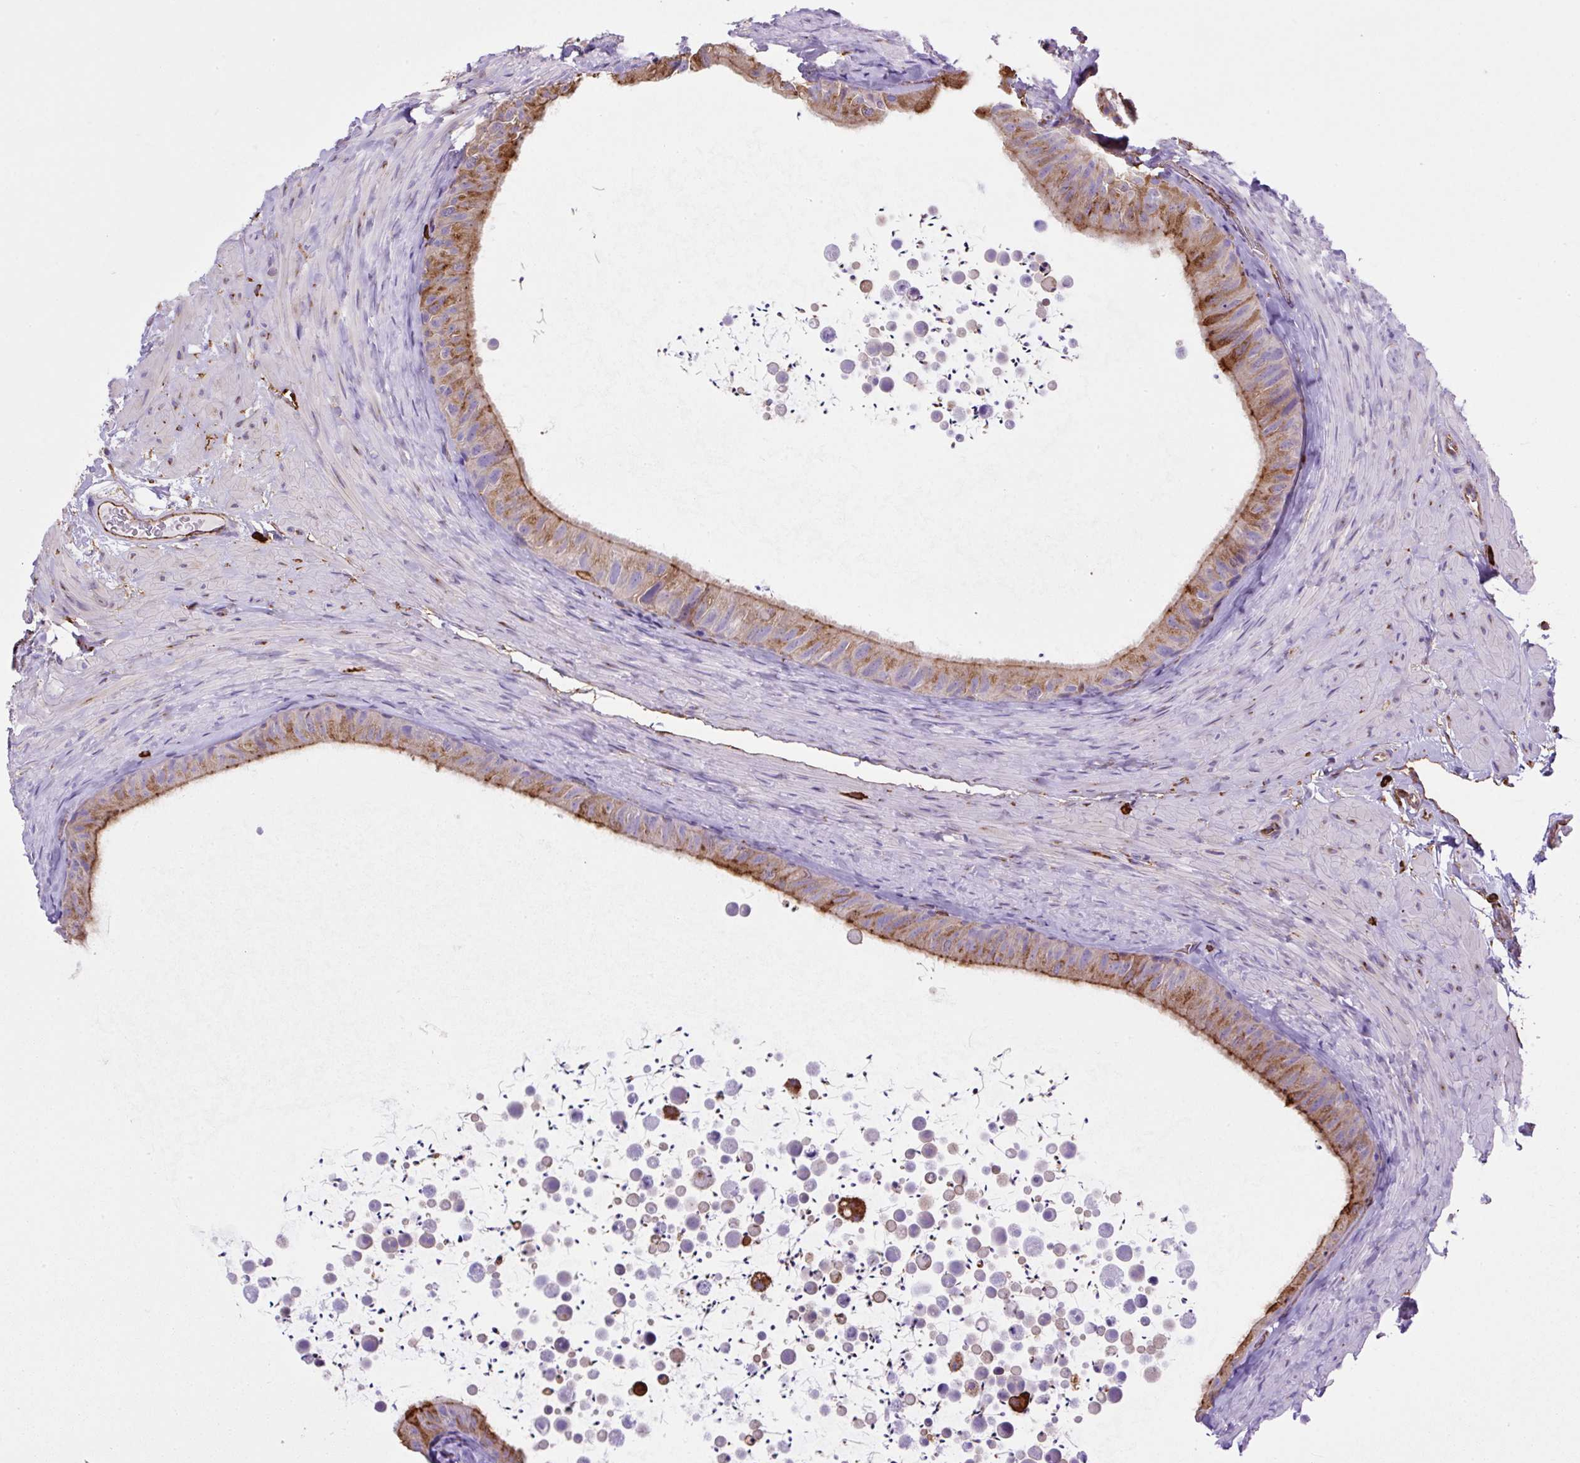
{"staining": {"intensity": "moderate", "quantity": "25%-75%", "location": "cytoplasmic/membranous"}, "tissue": "epididymis", "cell_type": "Glandular cells", "image_type": "normal", "snomed": [{"axis": "morphology", "description": "Normal tissue, NOS"}, {"axis": "topography", "description": "Epididymis, spermatic cord, NOS"}, {"axis": "topography", "description": "Epididymis"}], "caption": "The micrograph displays immunohistochemical staining of benign epididymis. There is moderate cytoplasmic/membranous staining is seen in approximately 25%-75% of glandular cells. The protein of interest is shown in brown color, while the nuclei are stained blue.", "gene": "MAGEB5", "patient": {"sex": "male", "age": 31}}